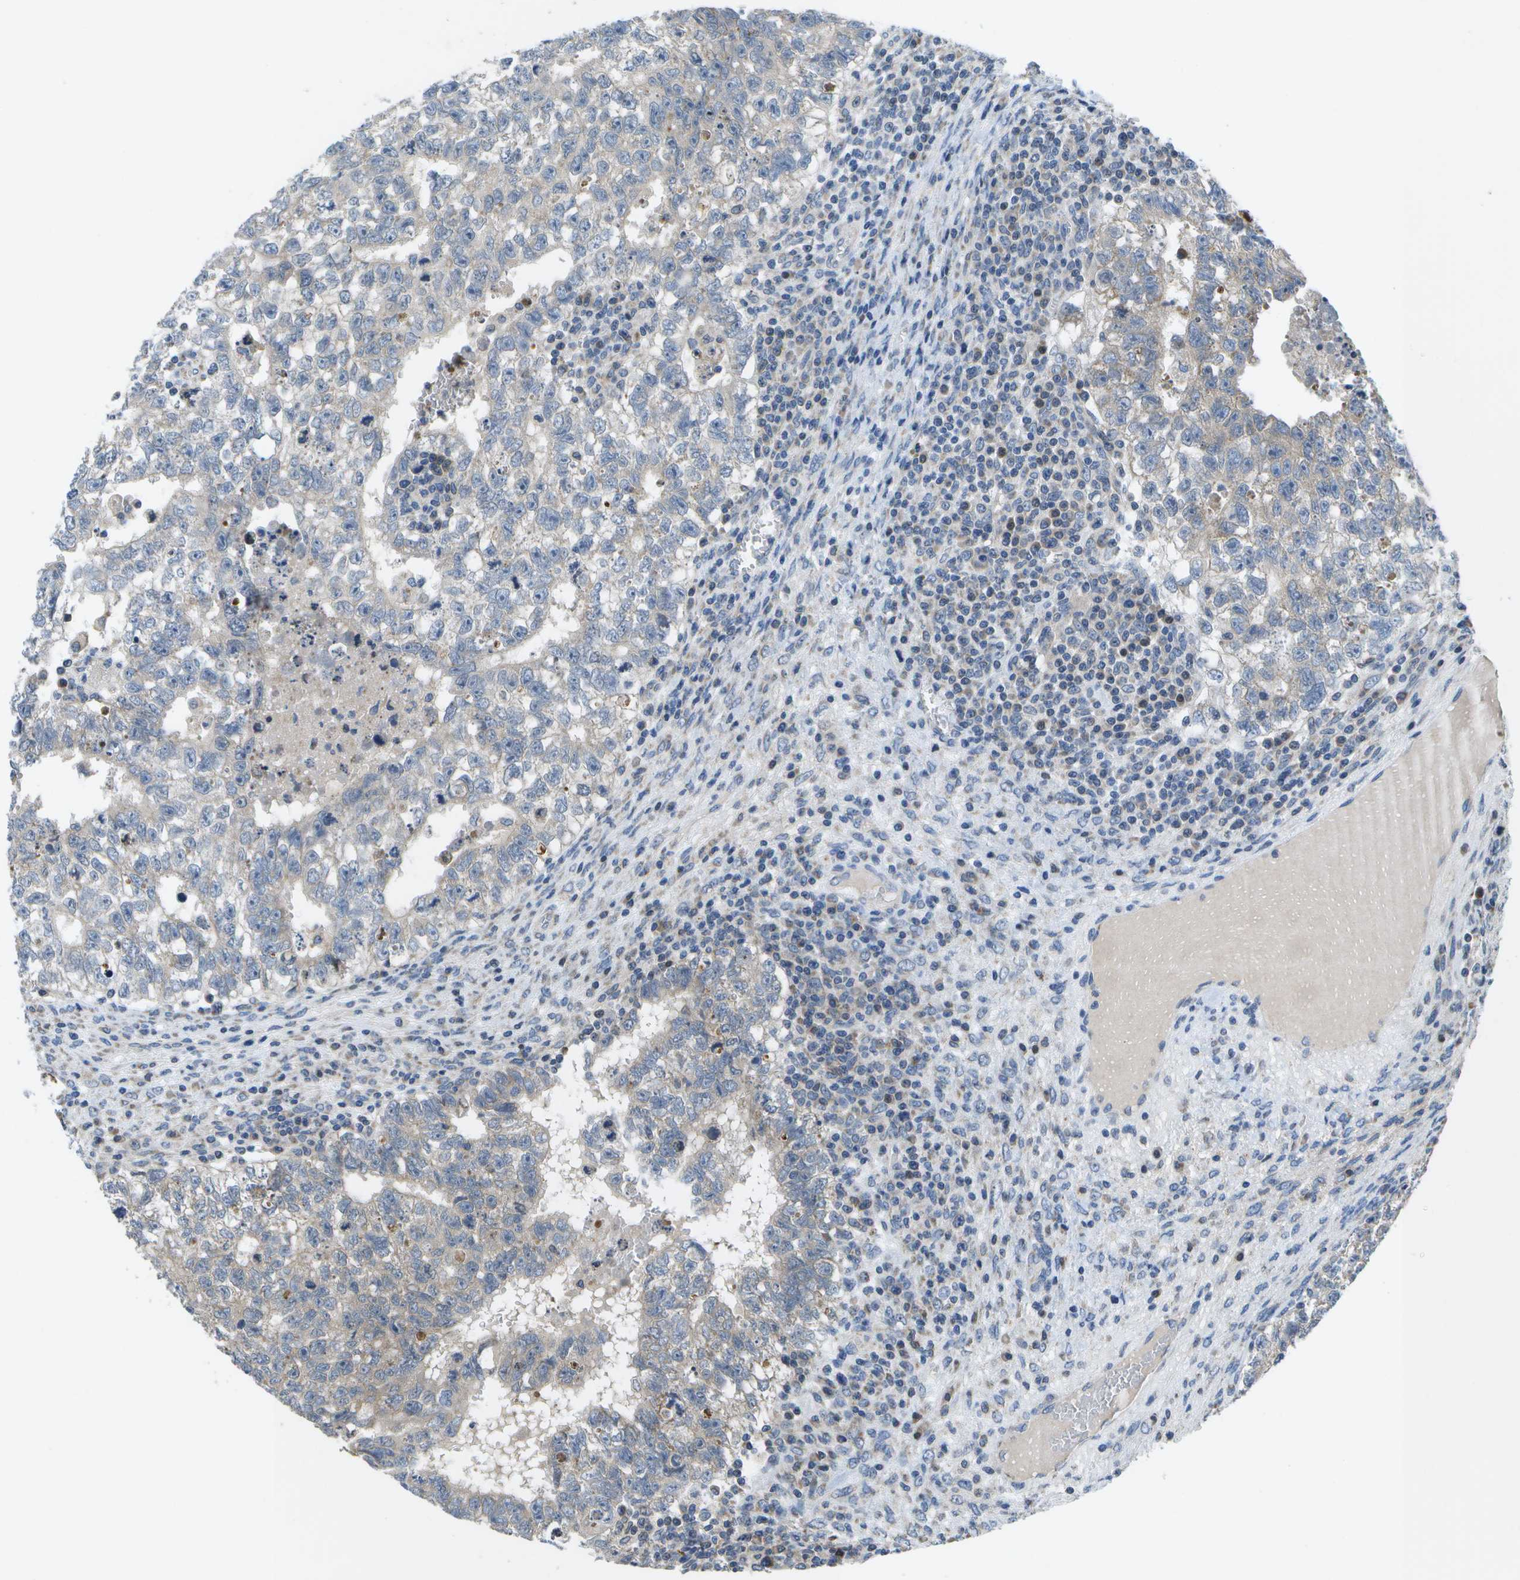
{"staining": {"intensity": "weak", "quantity": "<25%", "location": "cytoplasmic/membranous"}, "tissue": "testis cancer", "cell_type": "Tumor cells", "image_type": "cancer", "snomed": [{"axis": "morphology", "description": "Seminoma, NOS"}, {"axis": "morphology", "description": "Carcinoma, Embryonal, NOS"}, {"axis": "topography", "description": "Testis"}], "caption": "Embryonal carcinoma (testis) was stained to show a protein in brown. There is no significant expression in tumor cells. (DAB immunohistochemistry with hematoxylin counter stain).", "gene": "HADHA", "patient": {"sex": "male", "age": 38}}